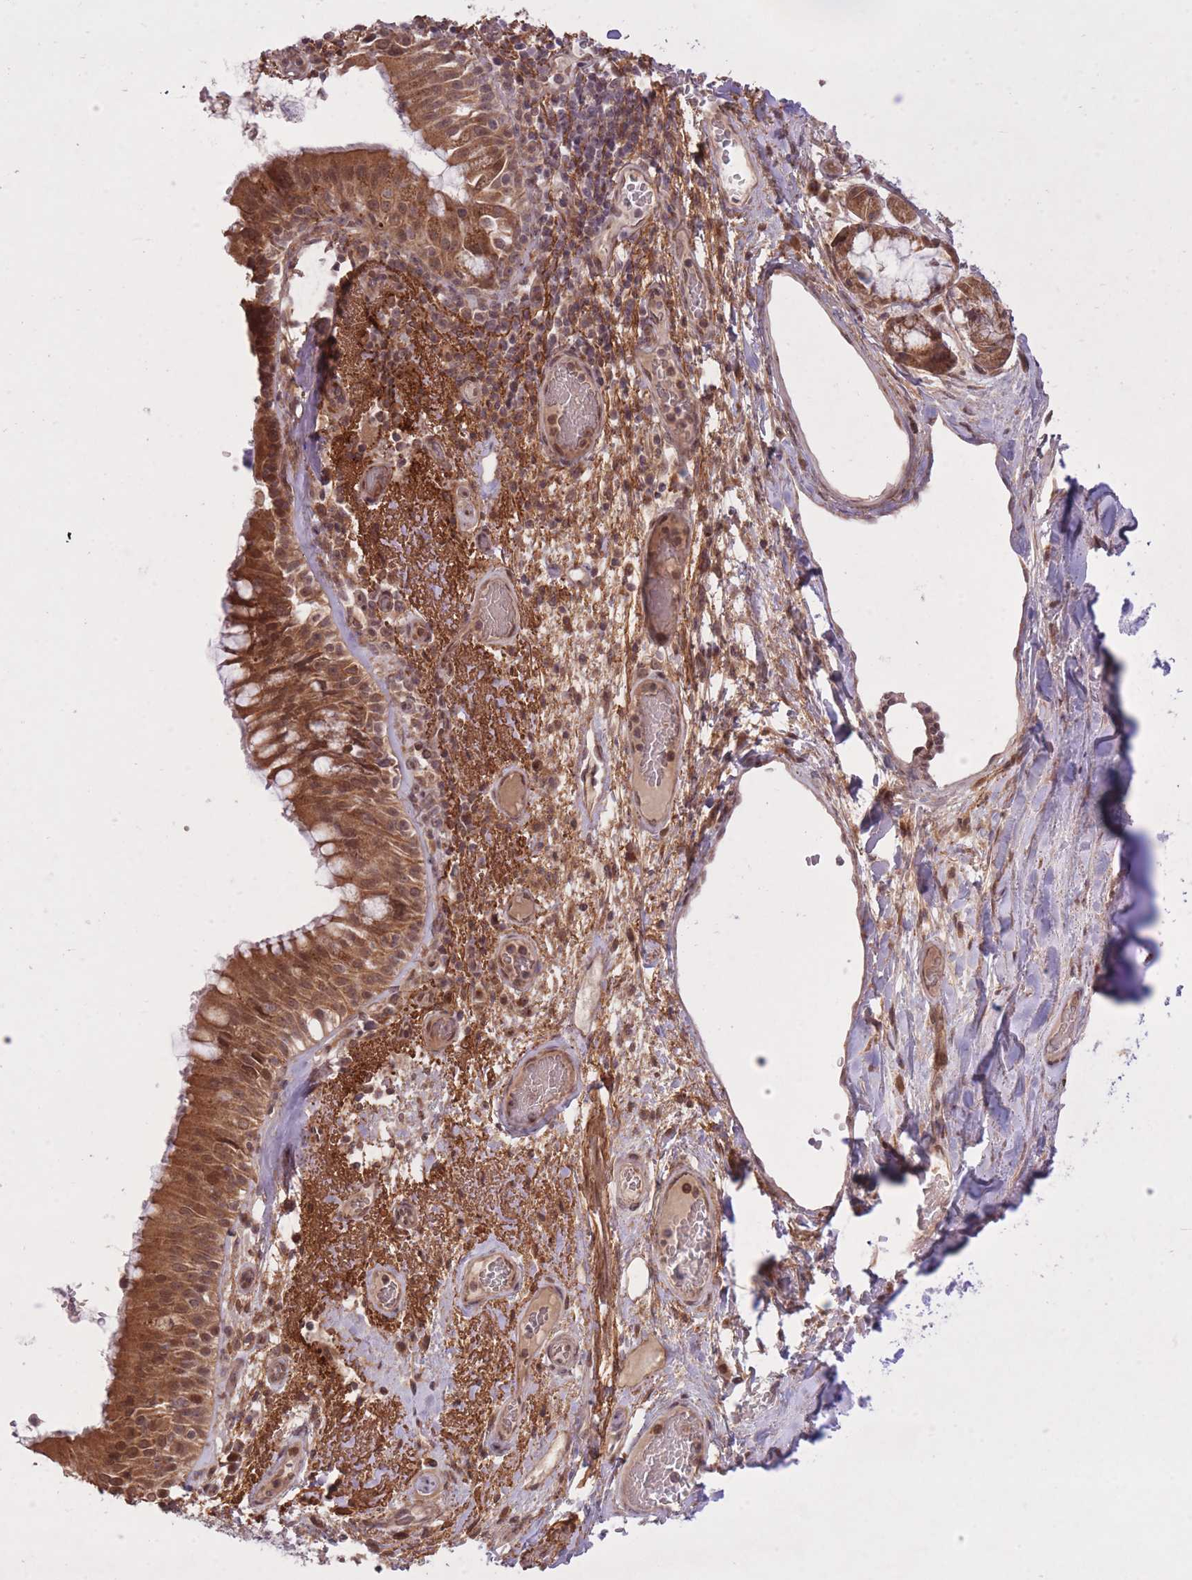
{"staining": {"intensity": "moderate", "quantity": ">75%", "location": "cytoplasmic/membranous,nuclear"}, "tissue": "bronchus", "cell_type": "Respiratory epithelial cells", "image_type": "normal", "snomed": [{"axis": "morphology", "description": "Normal tissue, NOS"}, {"axis": "topography", "description": "Cartilage tissue"}, {"axis": "topography", "description": "Bronchus"}], "caption": "Bronchus stained with immunohistochemistry reveals moderate cytoplasmic/membranous,nuclear positivity in approximately >75% of respiratory epithelial cells.", "gene": "ZNF391", "patient": {"sex": "male", "age": 63}}